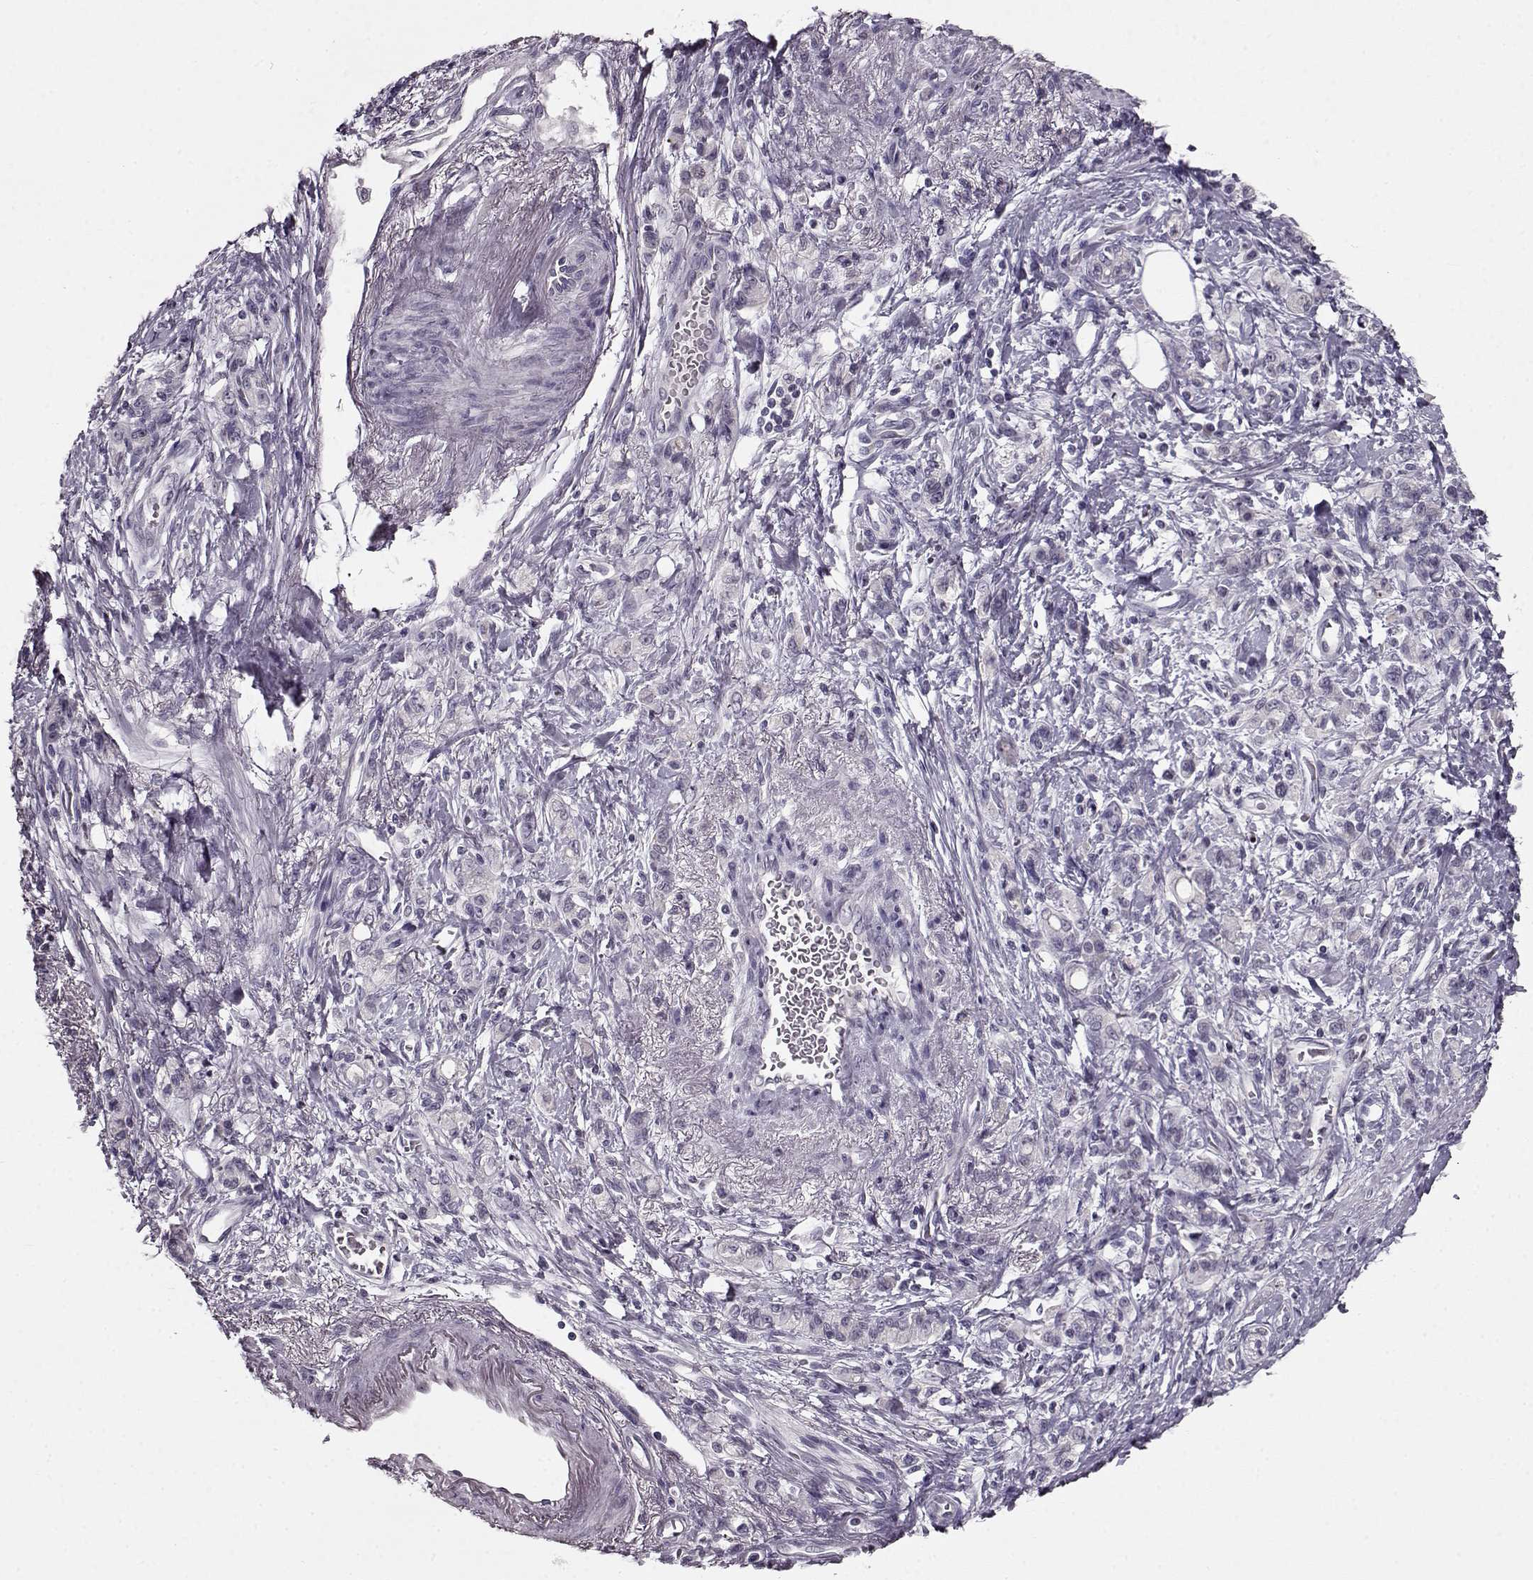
{"staining": {"intensity": "negative", "quantity": "none", "location": "none"}, "tissue": "stomach cancer", "cell_type": "Tumor cells", "image_type": "cancer", "snomed": [{"axis": "morphology", "description": "Adenocarcinoma, NOS"}, {"axis": "topography", "description": "Stomach"}], "caption": "This is an IHC micrograph of human stomach cancer (adenocarcinoma). There is no positivity in tumor cells.", "gene": "RP1L1", "patient": {"sex": "male", "age": 77}}